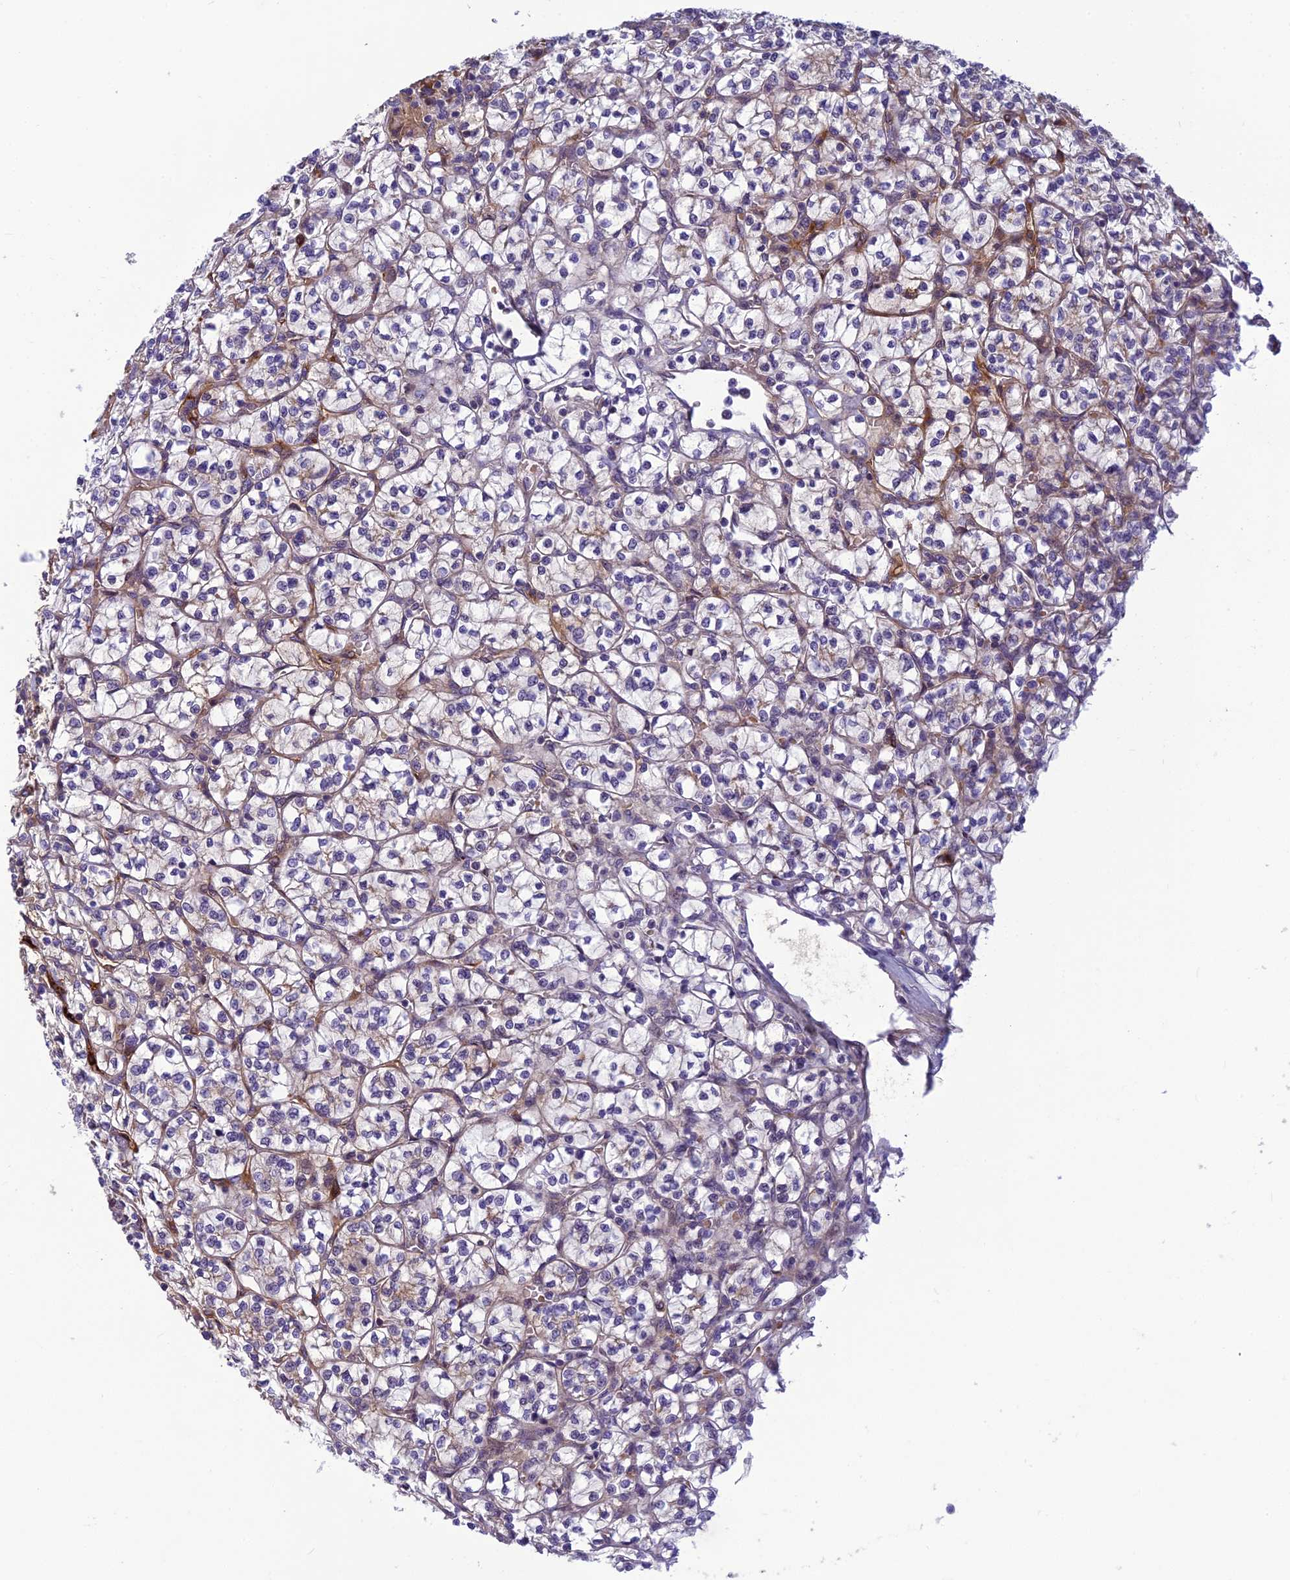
{"staining": {"intensity": "negative", "quantity": "none", "location": "none"}, "tissue": "renal cancer", "cell_type": "Tumor cells", "image_type": "cancer", "snomed": [{"axis": "morphology", "description": "Adenocarcinoma, NOS"}, {"axis": "topography", "description": "Kidney"}], "caption": "The immunohistochemistry (IHC) image has no significant staining in tumor cells of renal cancer tissue. Nuclei are stained in blue.", "gene": "CLEC11A", "patient": {"sex": "female", "age": 64}}